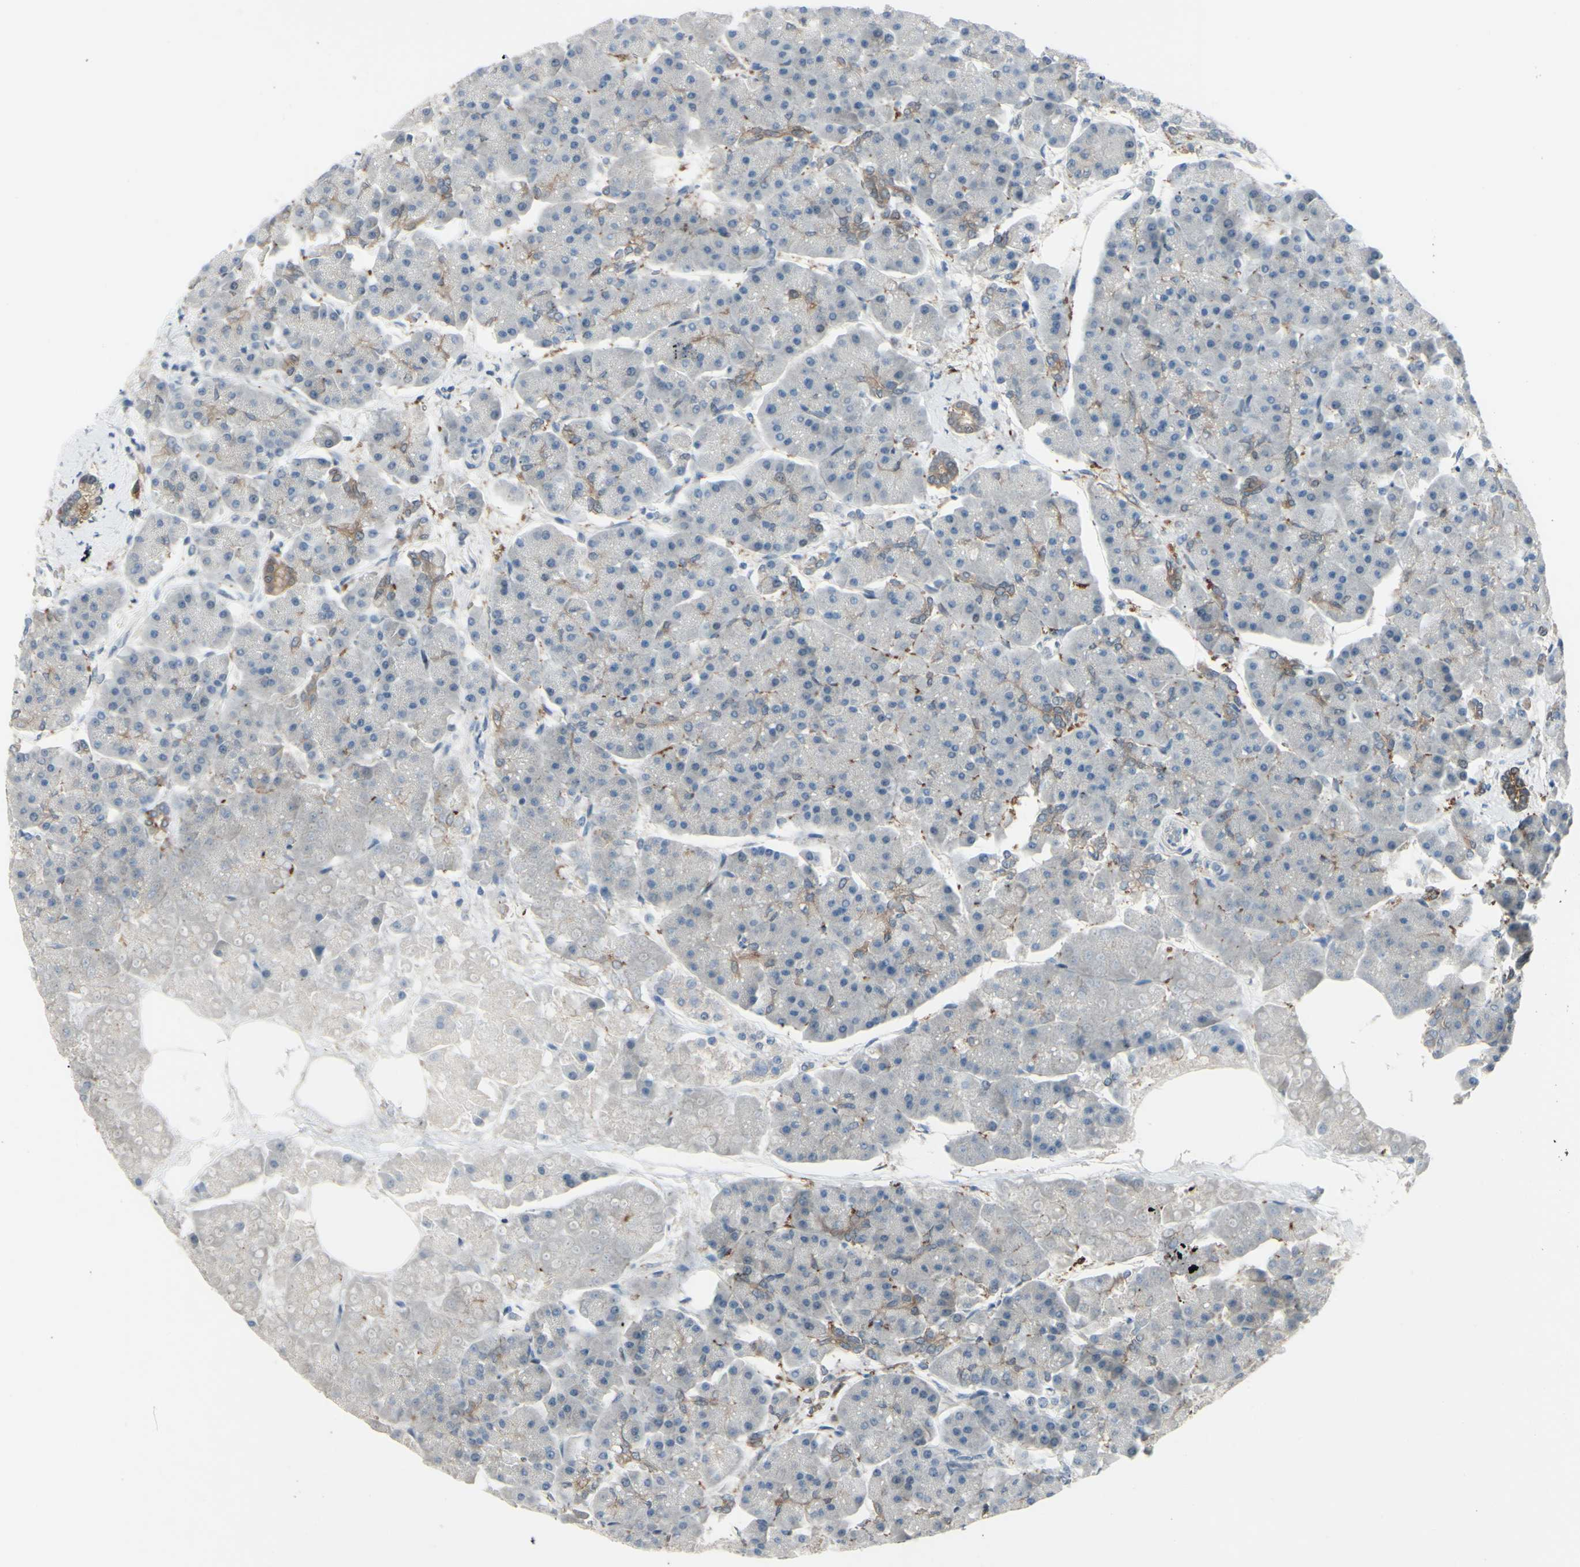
{"staining": {"intensity": "moderate", "quantity": "<25%", "location": "cytoplasmic/membranous"}, "tissue": "pancreas", "cell_type": "Exocrine glandular cells", "image_type": "normal", "snomed": [{"axis": "morphology", "description": "Normal tissue, NOS"}, {"axis": "topography", "description": "Pancreas"}], "caption": "Immunohistochemistry (DAB (3,3'-diaminobenzidine)) staining of benign pancreas reveals moderate cytoplasmic/membranous protein staining in approximately <25% of exocrine glandular cells. Using DAB (3,3'-diaminobenzidine) (brown) and hematoxylin (blue) stains, captured at high magnification using brightfield microscopy.", "gene": "ETNK1", "patient": {"sex": "female", "age": 70}}